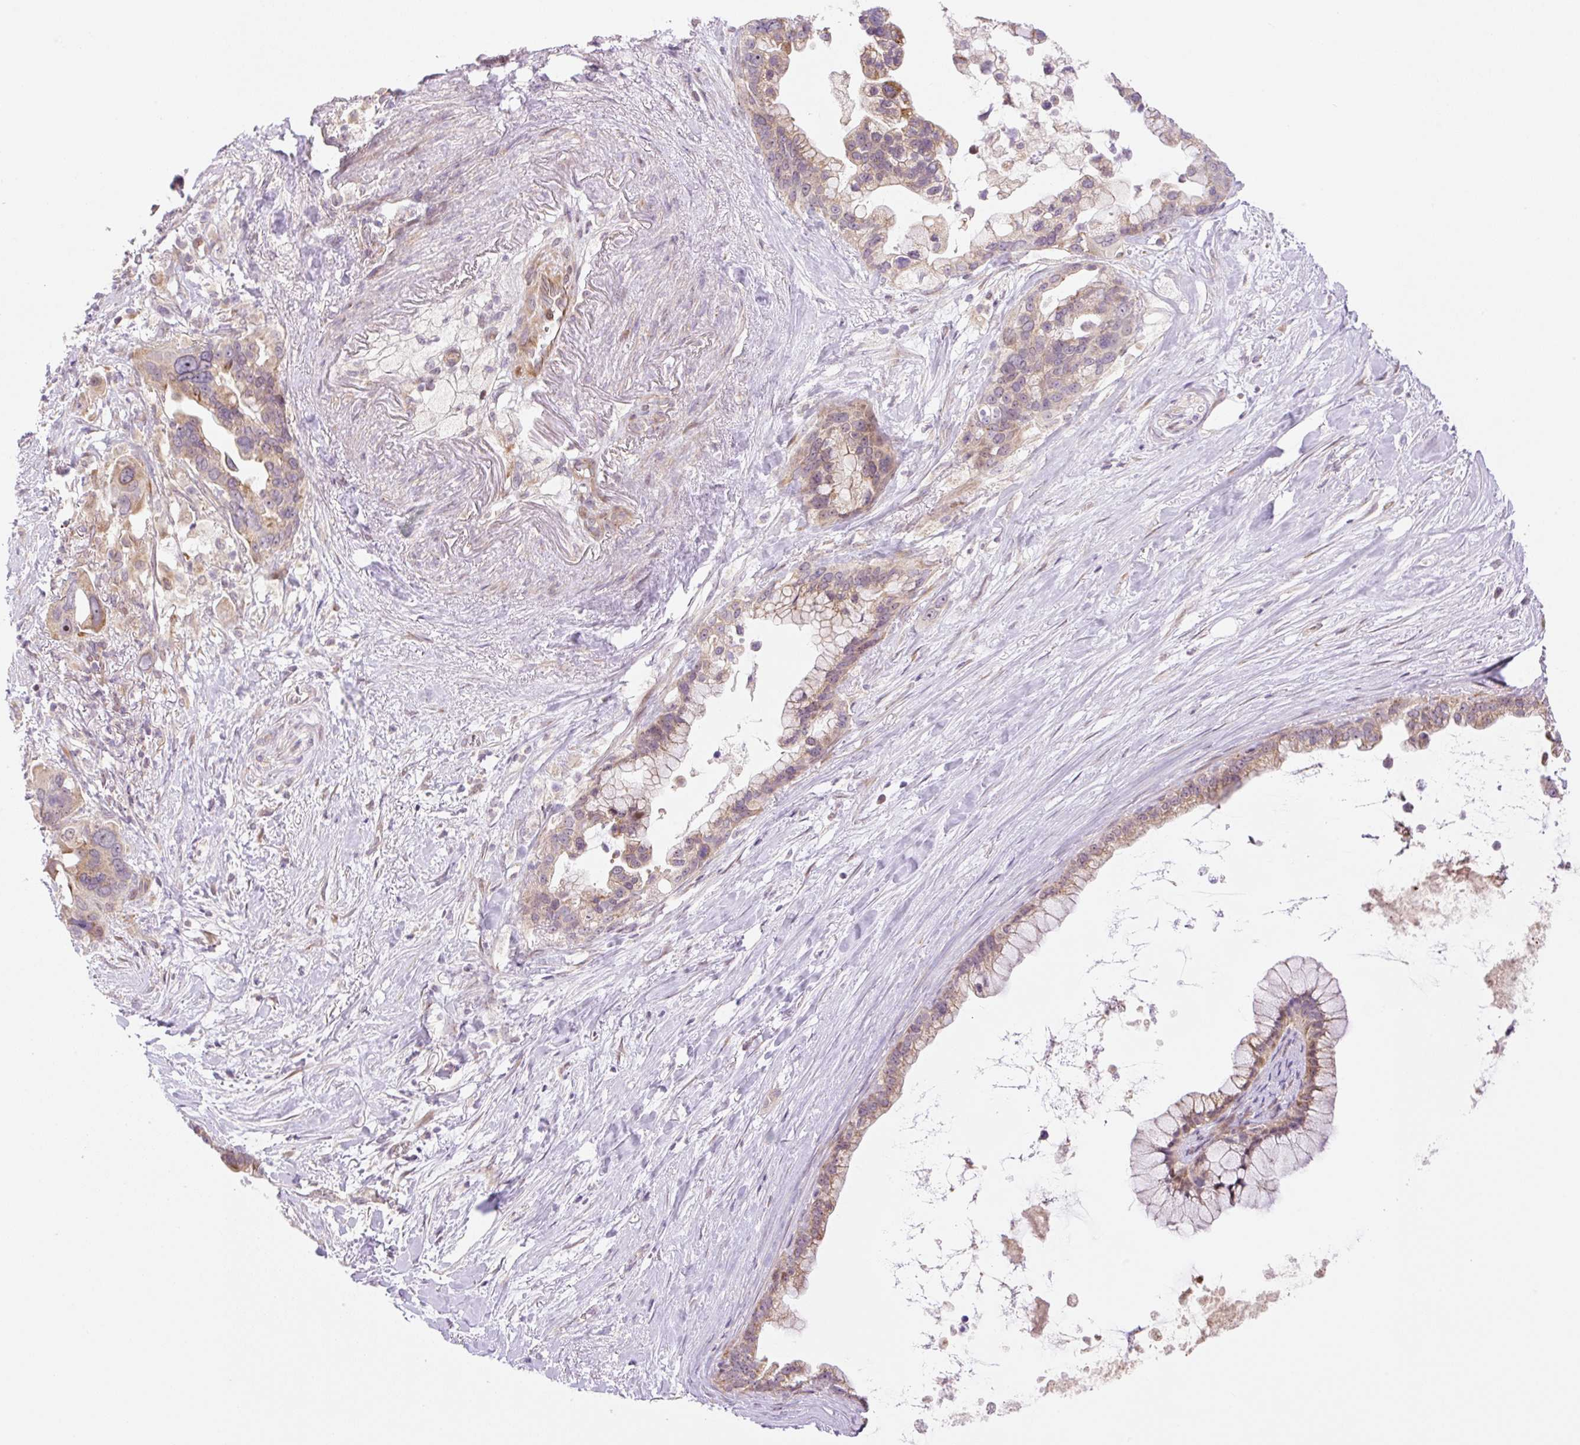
{"staining": {"intensity": "moderate", "quantity": "25%-75%", "location": "cytoplasmic/membranous"}, "tissue": "pancreatic cancer", "cell_type": "Tumor cells", "image_type": "cancer", "snomed": [{"axis": "morphology", "description": "Adenocarcinoma, NOS"}, {"axis": "topography", "description": "Pancreas"}], "caption": "Human pancreatic adenocarcinoma stained with a brown dye demonstrates moderate cytoplasmic/membranous positive positivity in about 25%-75% of tumor cells.", "gene": "ZNF394", "patient": {"sex": "female", "age": 83}}